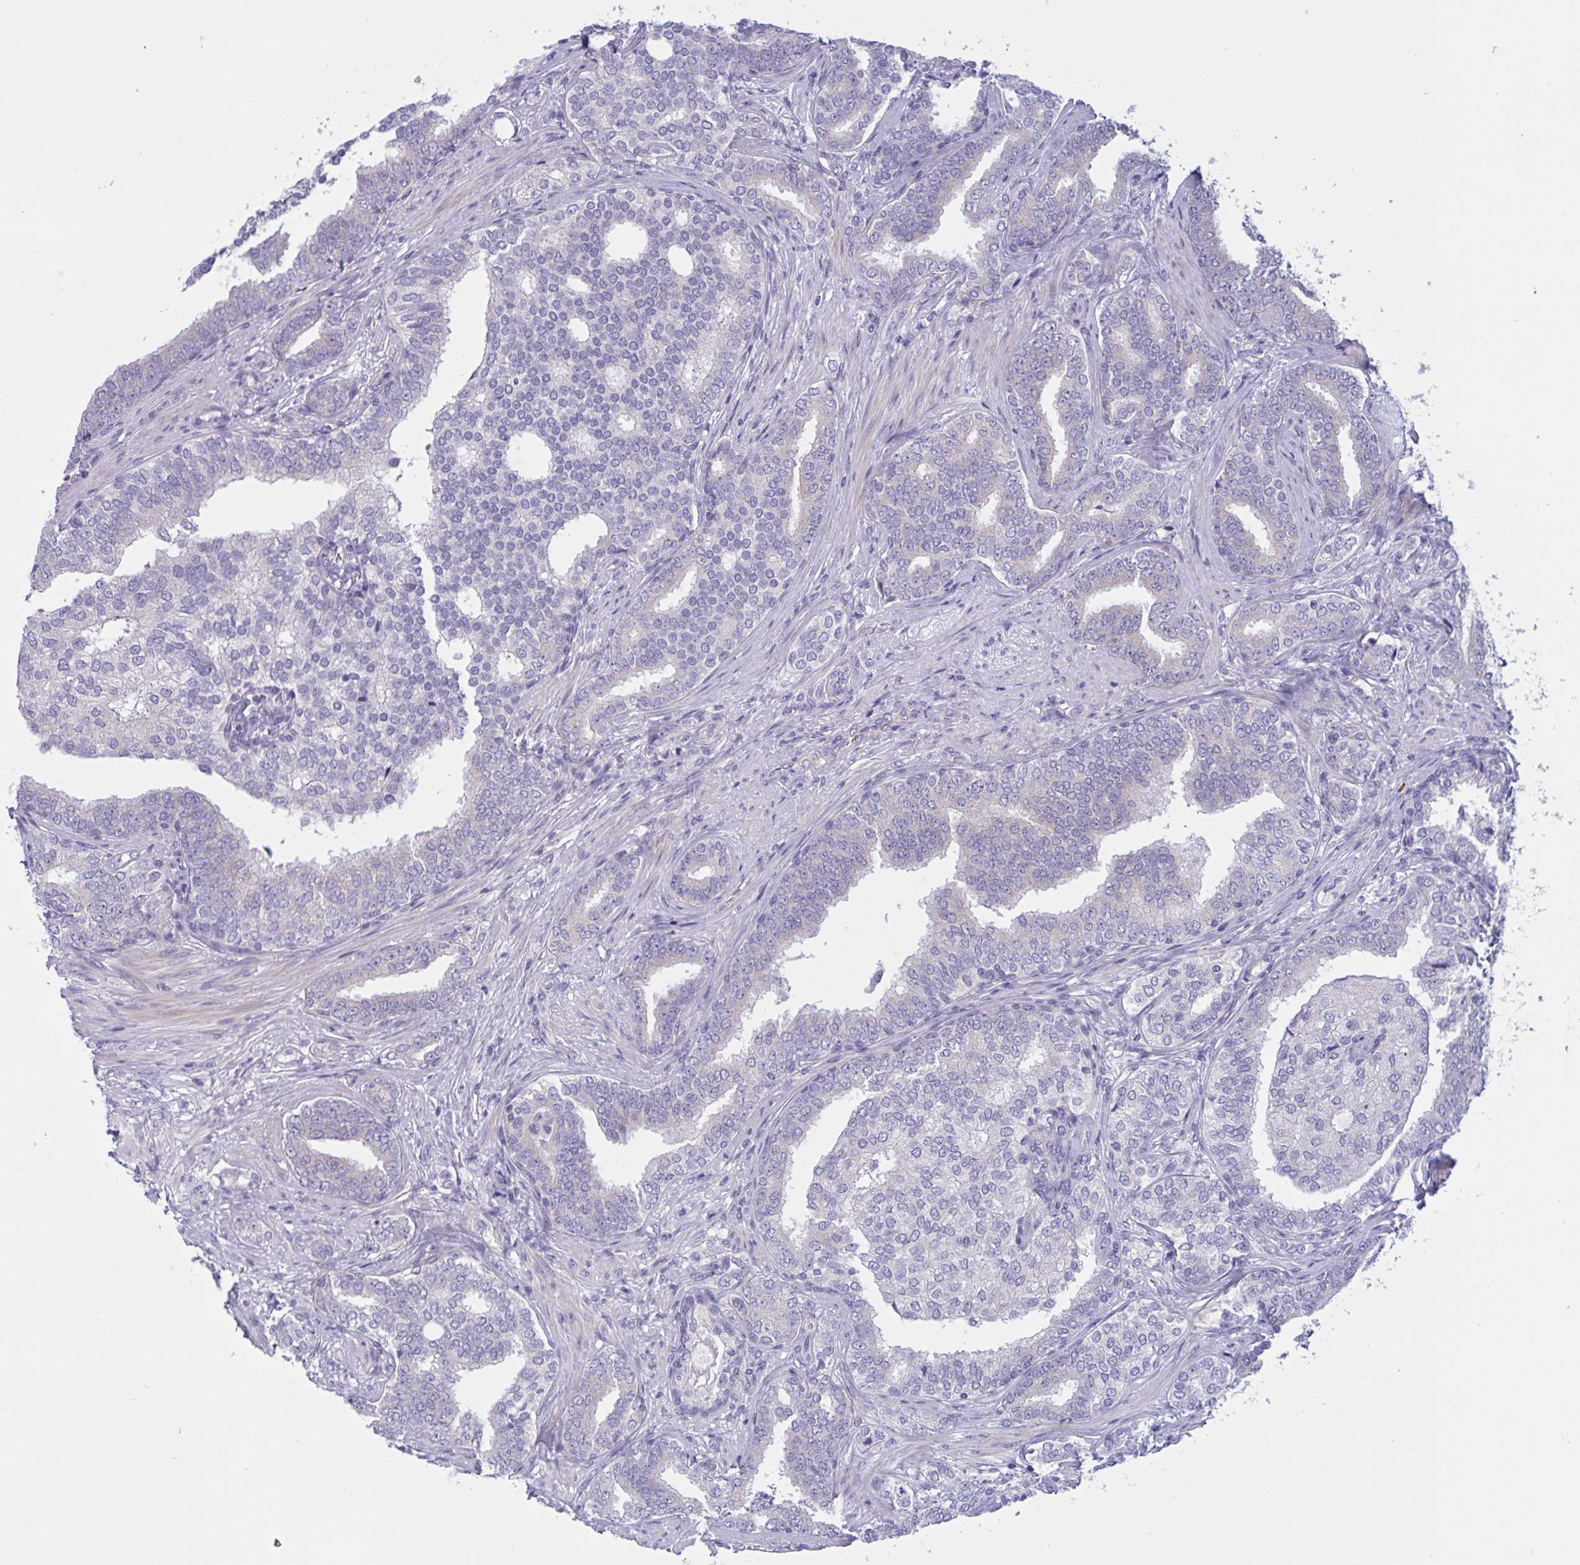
{"staining": {"intensity": "negative", "quantity": "none", "location": "none"}, "tissue": "prostate cancer", "cell_type": "Tumor cells", "image_type": "cancer", "snomed": [{"axis": "morphology", "description": "Adenocarcinoma, High grade"}, {"axis": "topography", "description": "Prostate"}], "caption": "The image demonstrates no significant staining in tumor cells of high-grade adenocarcinoma (prostate). (Immunohistochemistry (ihc), brightfield microscopy, high magnification).", "gene": "OXLD1", "patient": {"sex": "male", "age": 72}}